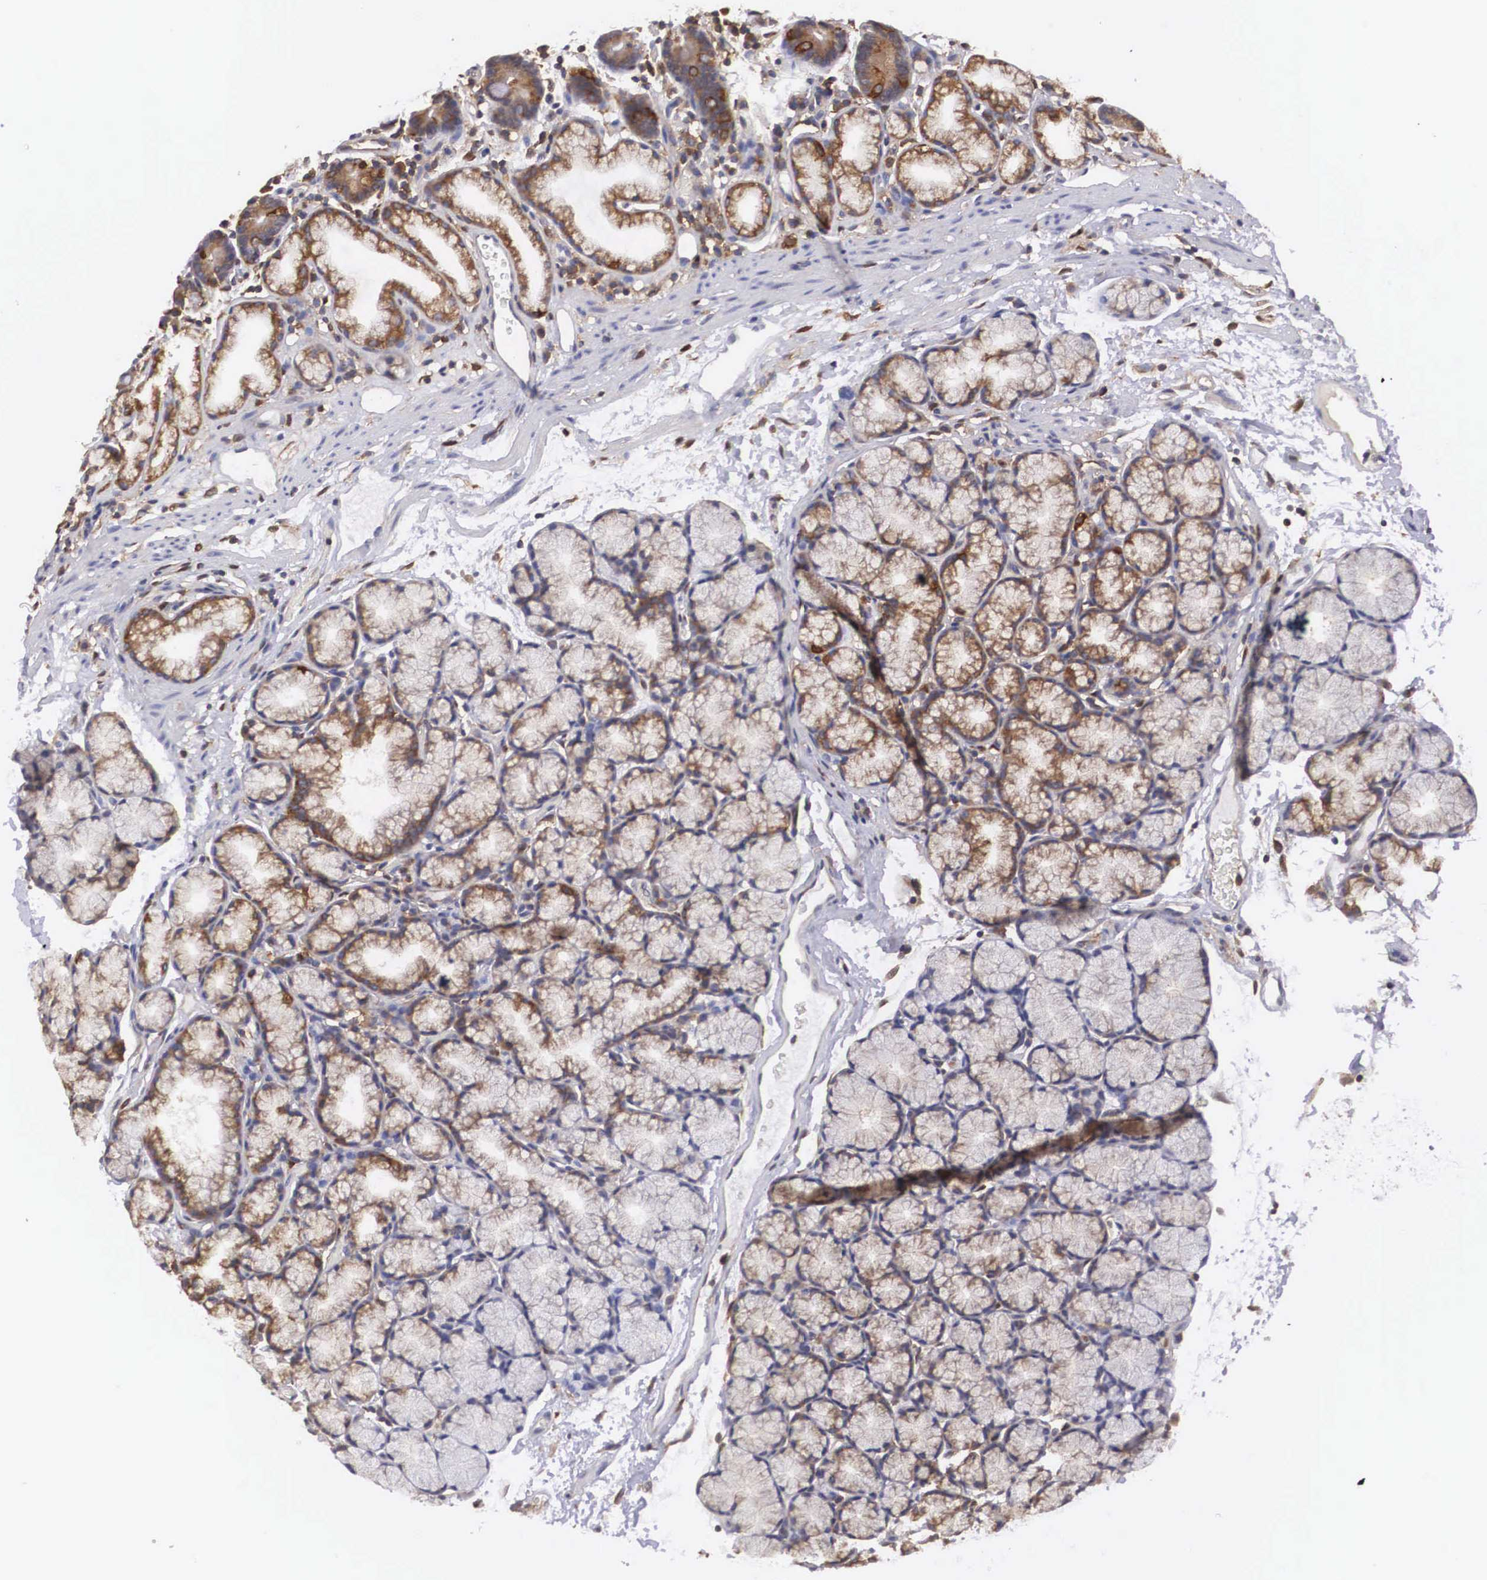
{"staining": {"intensity": "moderate", "quantity": "<25%", "location": "cytoplasmic/membranous"}, "tissue": "duodenum", "cell_type": "Glandular cells", "image_type": "normal", "snomed": [{"axis": "morphology", "description": "Normal tissue, NOS"}, {"axis": "topography", "description": "Duodenum"}], "caption": "Human duodenum stained with a protein marker demonstrates moderate staining in glandular cells.", "gene": "GRIPAP1", "patient": {"sex": "female", "age": 48}}